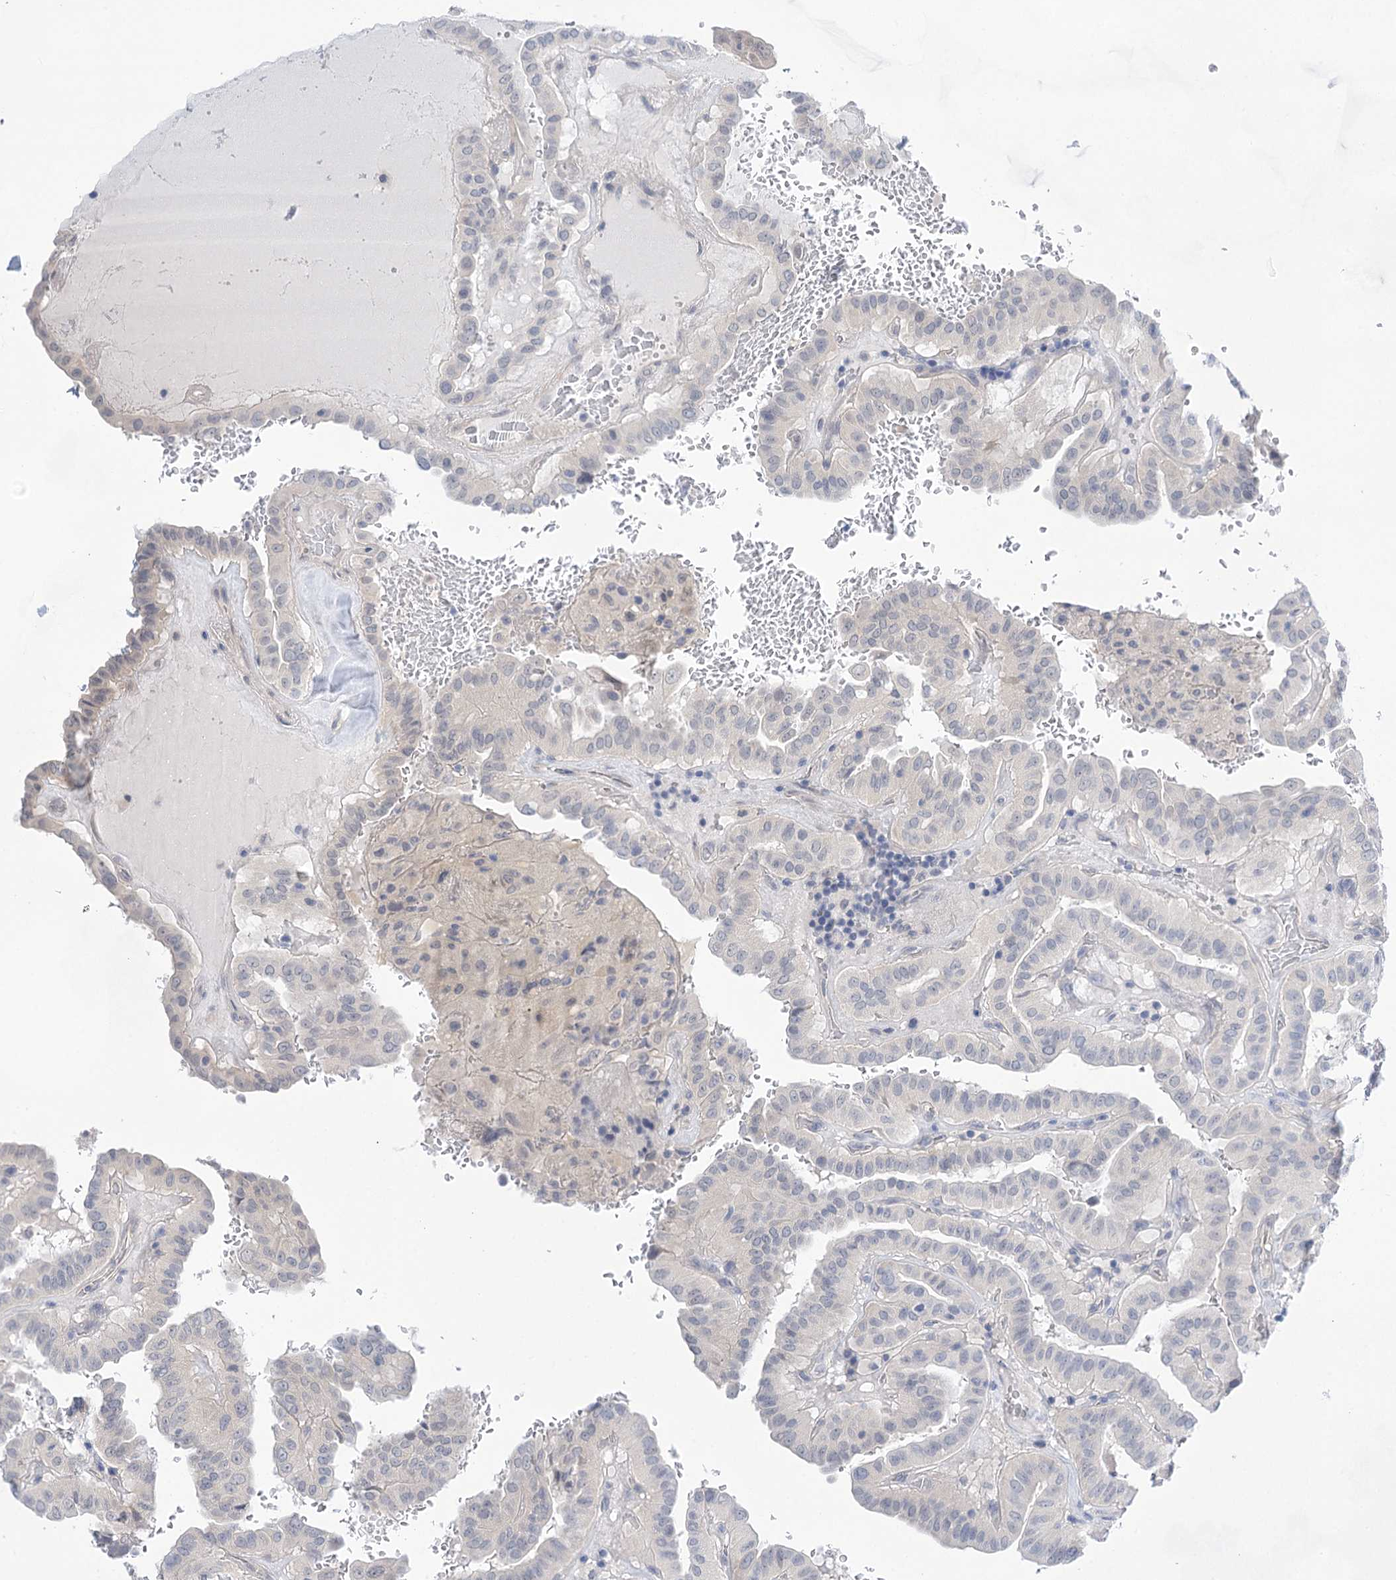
{"staining": {"intensity": "negative", "quantity": "none", "location": "none"}, "tissue": "thyroid cancer", "cell_type": "Tumor cells", "image_type": "cancer", "snomed": [{"axis": "morphology", "description": "Papillary adenocarcinoma, NOS"}, {"axis": "topography", "description": "Thyroid gland"}], "caption": "This image is of thyroid papillary adenocarcinoma stained with immunohistochemistry to label a protein in brown with the nuclei are counter-stained blue. There is no expression in tumor cells. (Brightfield microscopy of DAB (3,3'-diaminobenzidine) IHC at high magnification).", "gene": "LALBA", "patient": {"sex": "male", "age": 77}}